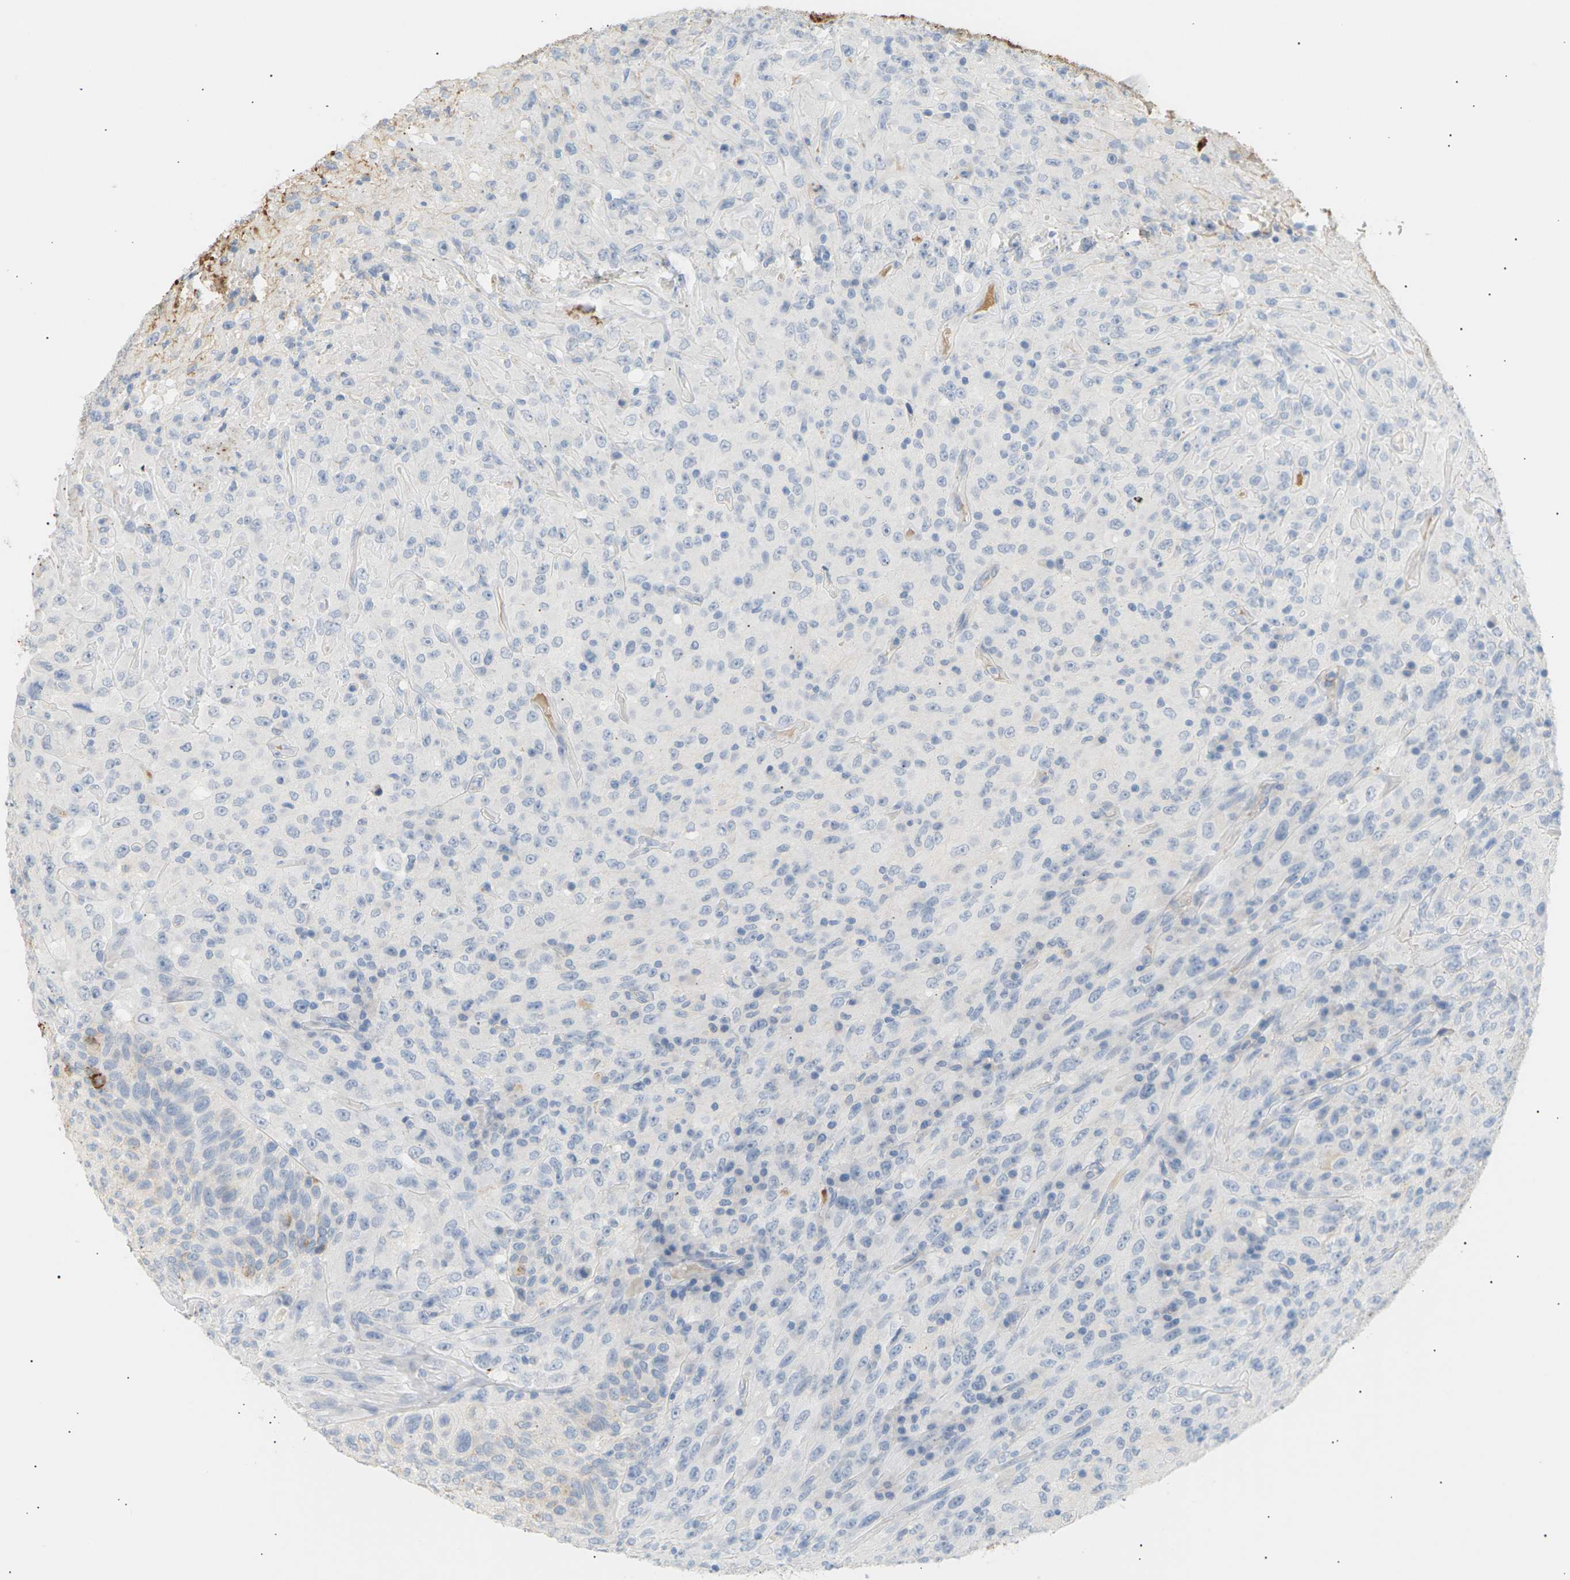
{"staining": {"intensity": "negative", "quantity": "none", "location": "none"}, "tissue": "urothelial cancer", "cell_type": "Tumor cells", "image_type": "cancer", "snomed": [{"axis": "morphology", "description": "Urothelial carcinoma, High grade"}, {"axis": "topography", "description": "Urinary bladder"}], "caption": "Urothelial cancer was stained to show a protein in brown. There is no significant staining in tumor cells.", "gene": "CLU", "patient": {"sex": "male", "age": 66}}